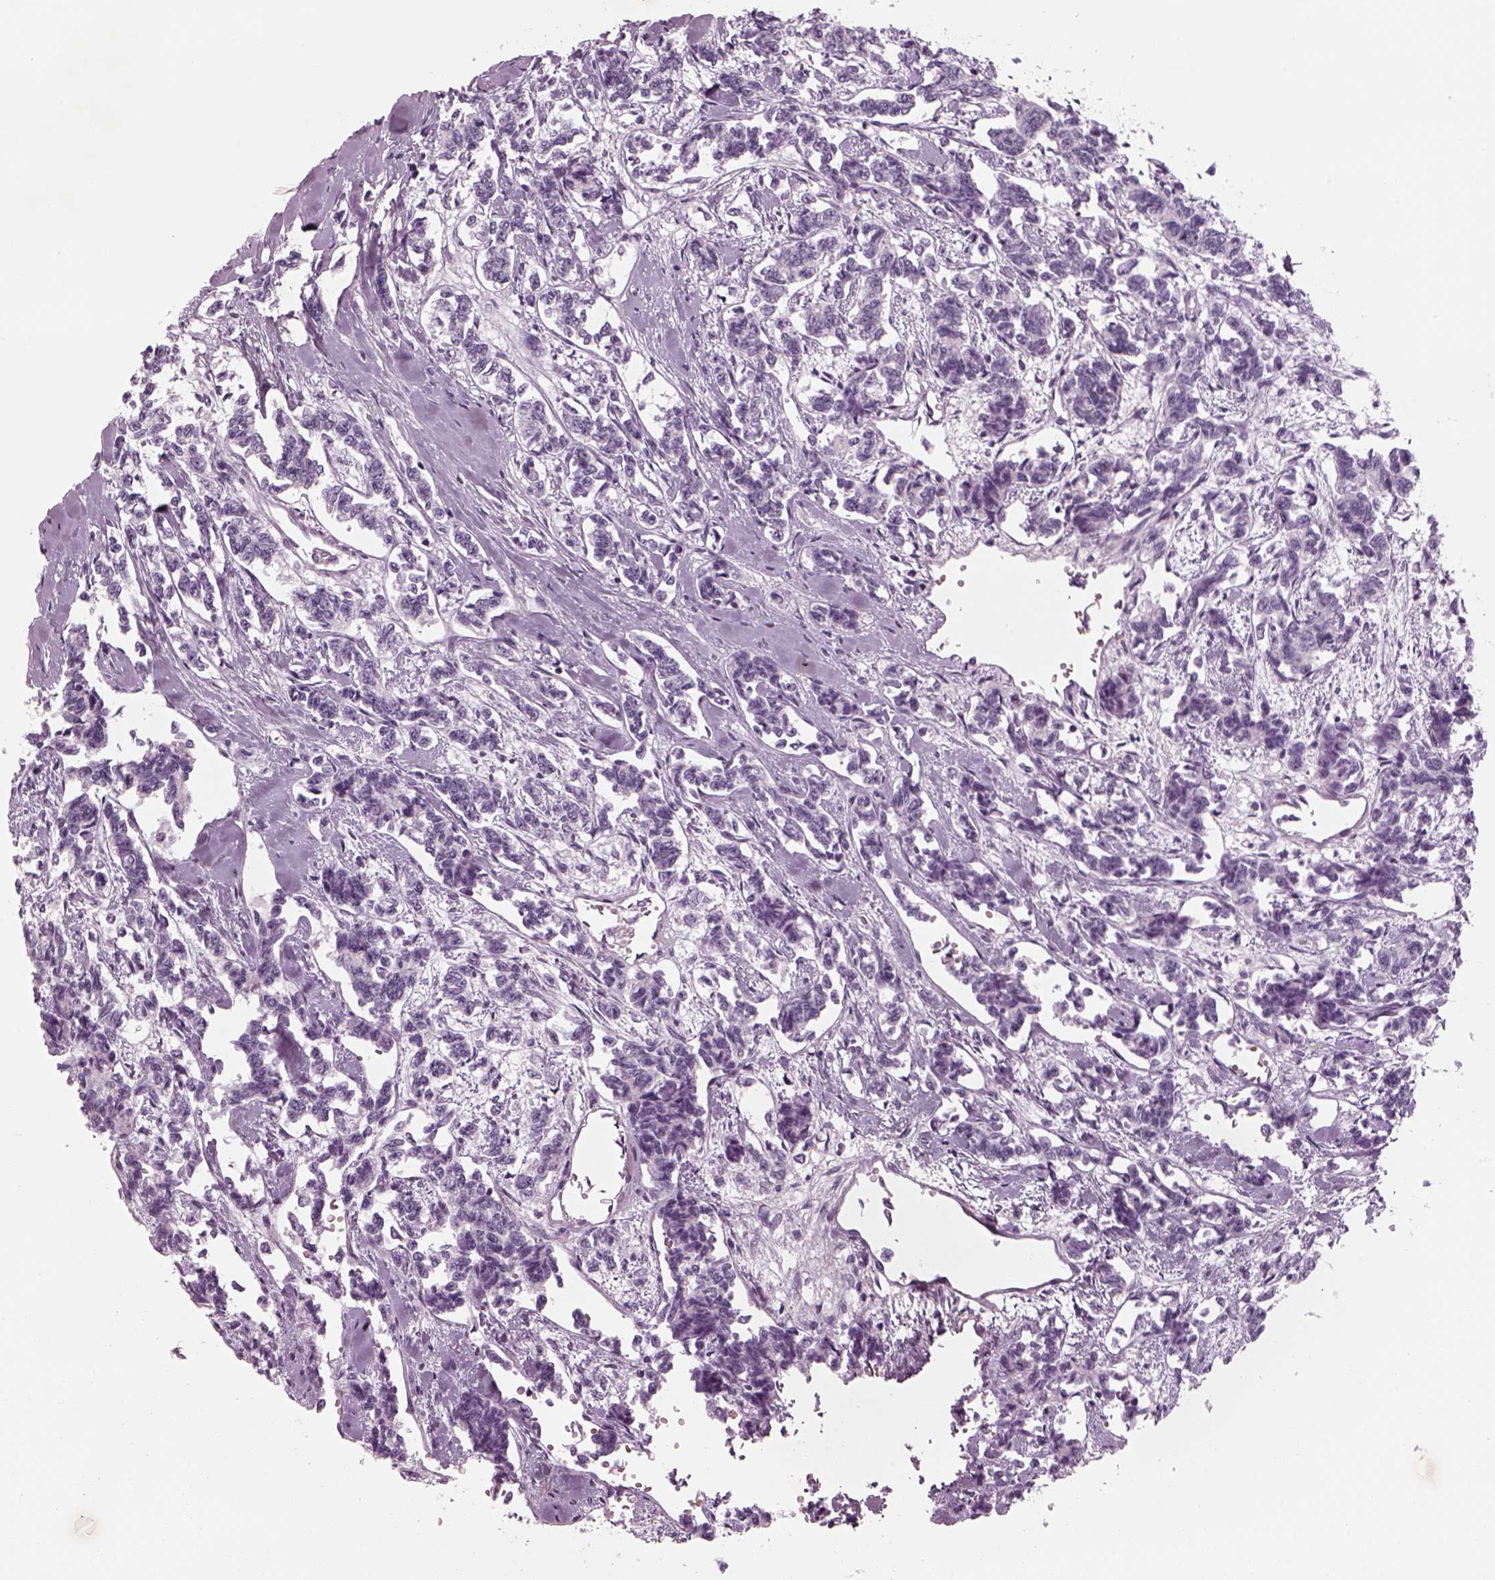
{"staining": {"intensity": "negative", "quantity": "none", "location": "none"}, "tissue": "carcinoid", "cell_type": "Tumor cells", "image_type": "cancer", "snomed": [{"axis": "morphology", "description": "Carcinoid, malignant, NOS"}, {"axis": "topography", "description": "Kidney"}], "caption": "This is an IHC histopathology image of human carcinoid. There is no expression in tumor cells.", "gene": "PABPC1L2B", "patient": {"sex": "female", "age": 41}}